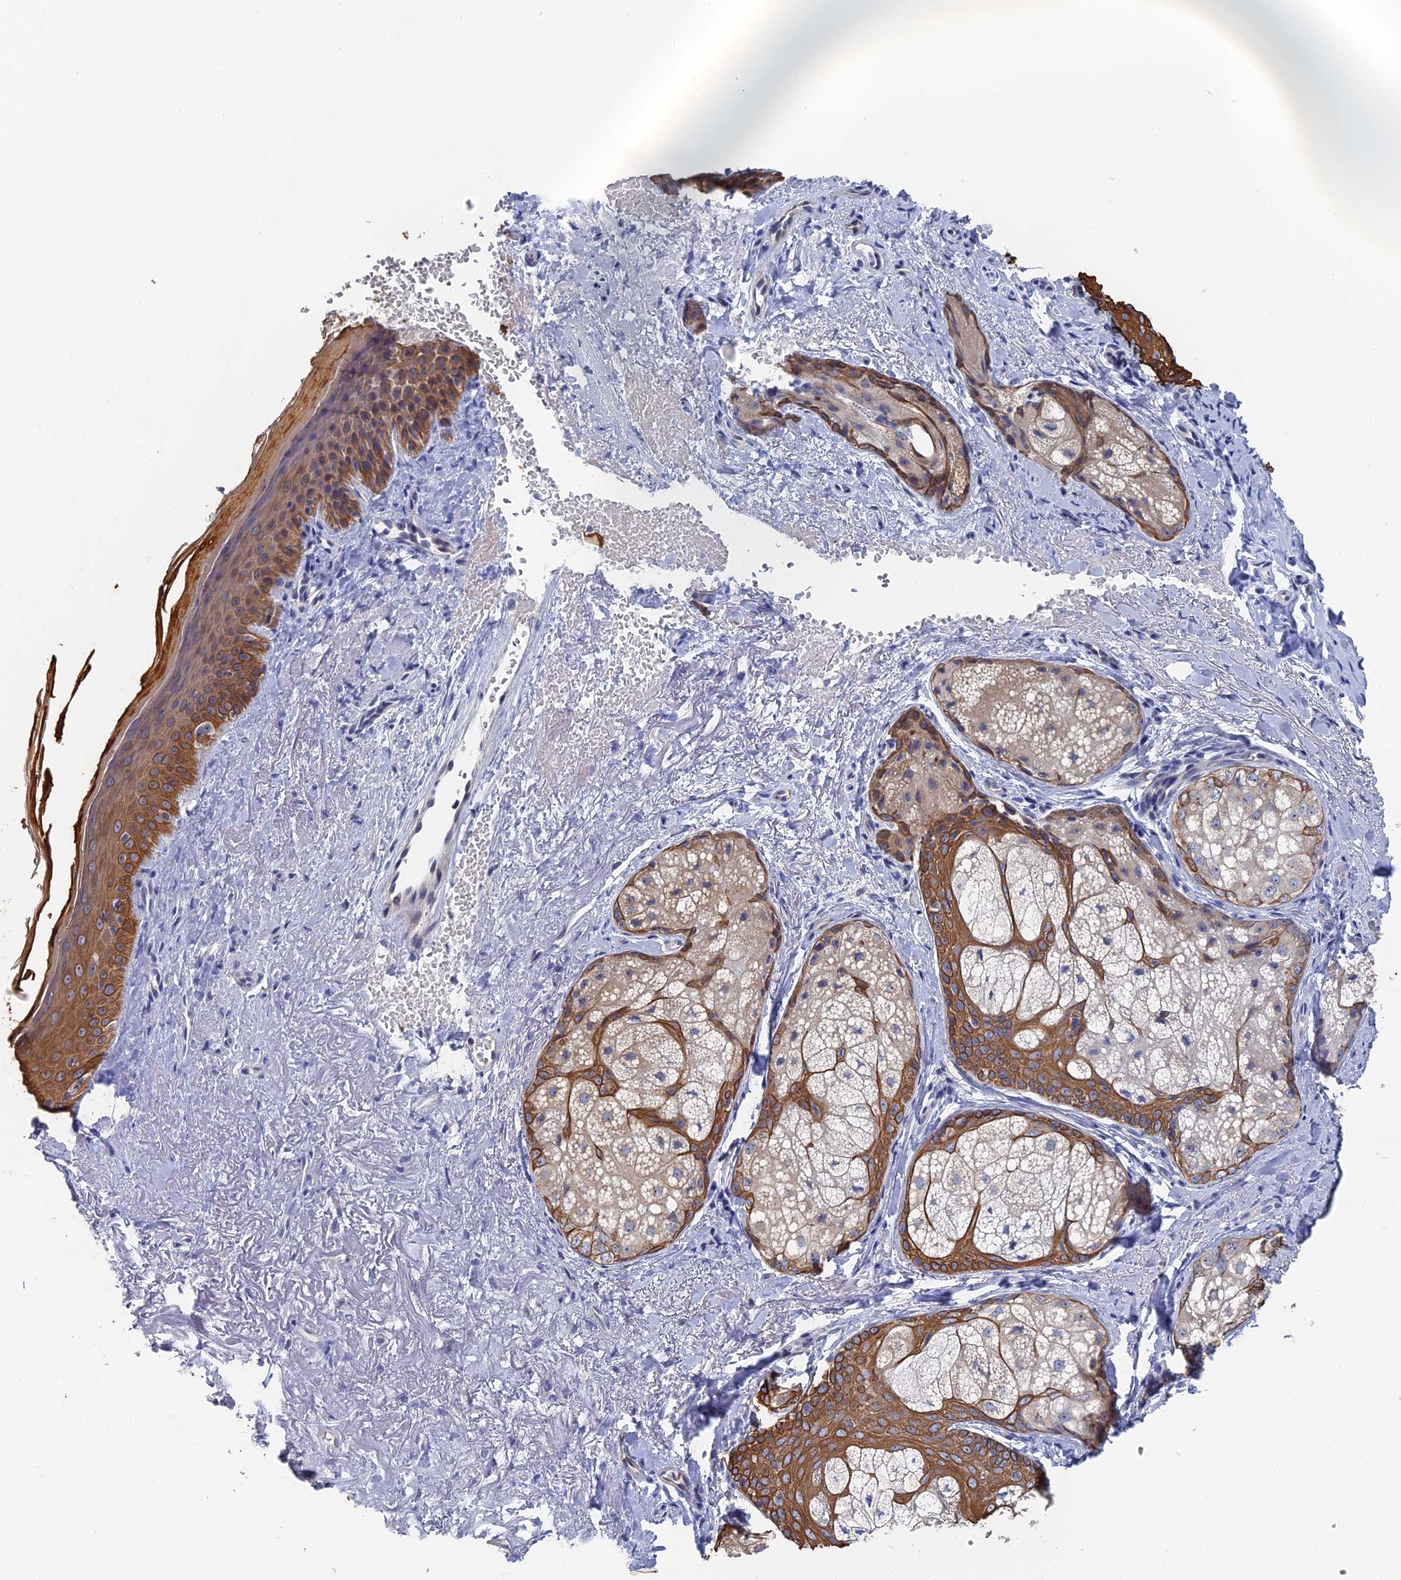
{"staining": {"intensity": "negative", "quantity": "none", "location": "none"}, "tissue": "skin", "cell_type": "Fibroblasts", "image_type": "normal", "snomed": [{"axis": "morphology", "description": "Normal tissue, NOS"}, {"axis": "topography", "description": "Skin"}], "caption": "A high-resolution micrograph shows immunohistochemistry (IHC) staining of unremarkable skin, which demonstrates no significant staining in fibroblasts. (DAB IHC, high magnification).", "gene": "SRFBP1", "patient": {"sex": "male", "age": 57}}